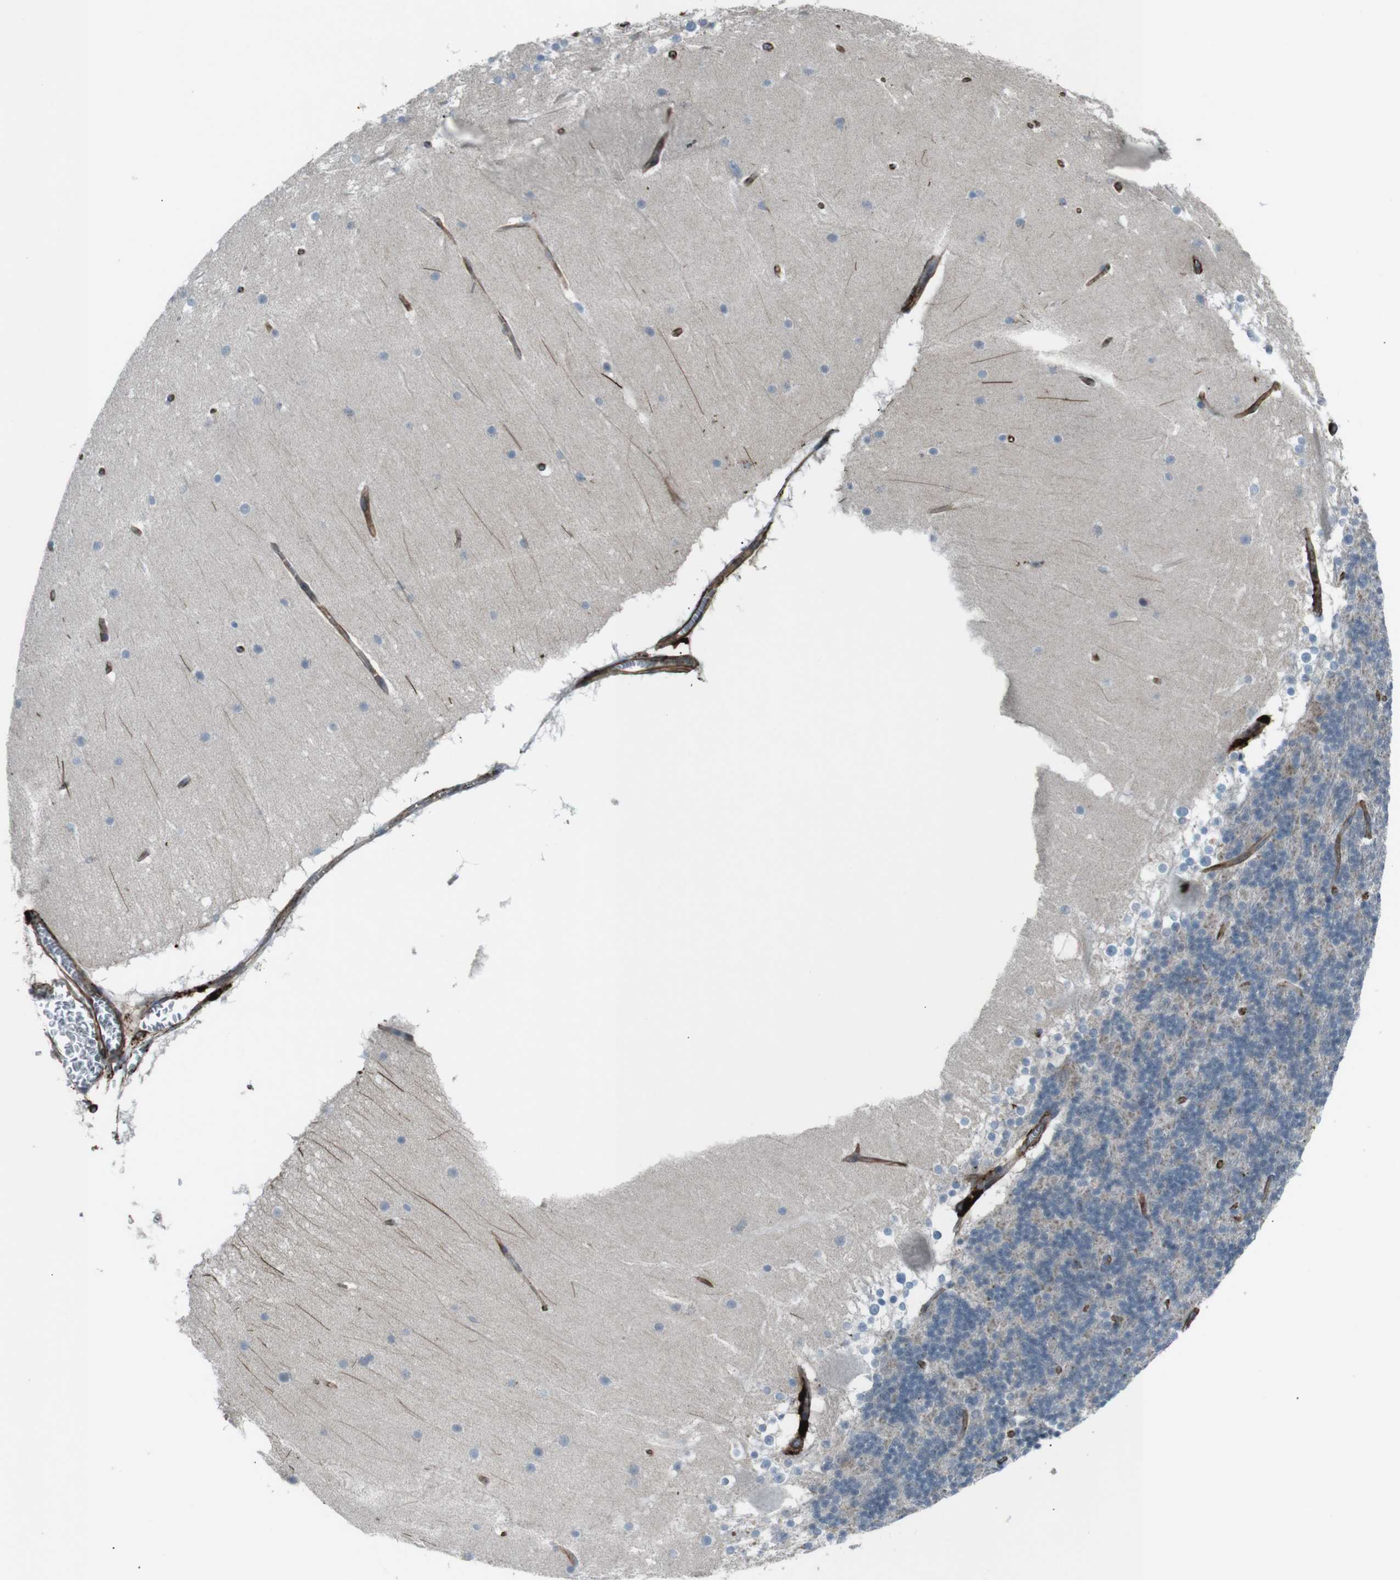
{"staining": {"intensity": "moderate", "quantity": "<25%", "location": "cytoplasmic/membranous"}, "tissue": "cerebellum", "cell_type": "Cells in granular layer", "image_type": "normal", "snomed": [{"axis": "morphology", "description": "Normal tissue, NOS"}, {"axis": "topography", "description": "Cerebellum"}], "caption": "Immunohistochemistry (IHC) of unremarkable cerebellum reveals low levels of moderate cytoplasmic/membranous positivity in approximately <25% of cells in granular layer.", "gene": "TMEM141", "patient": {"sex": "female", "age": 19}}